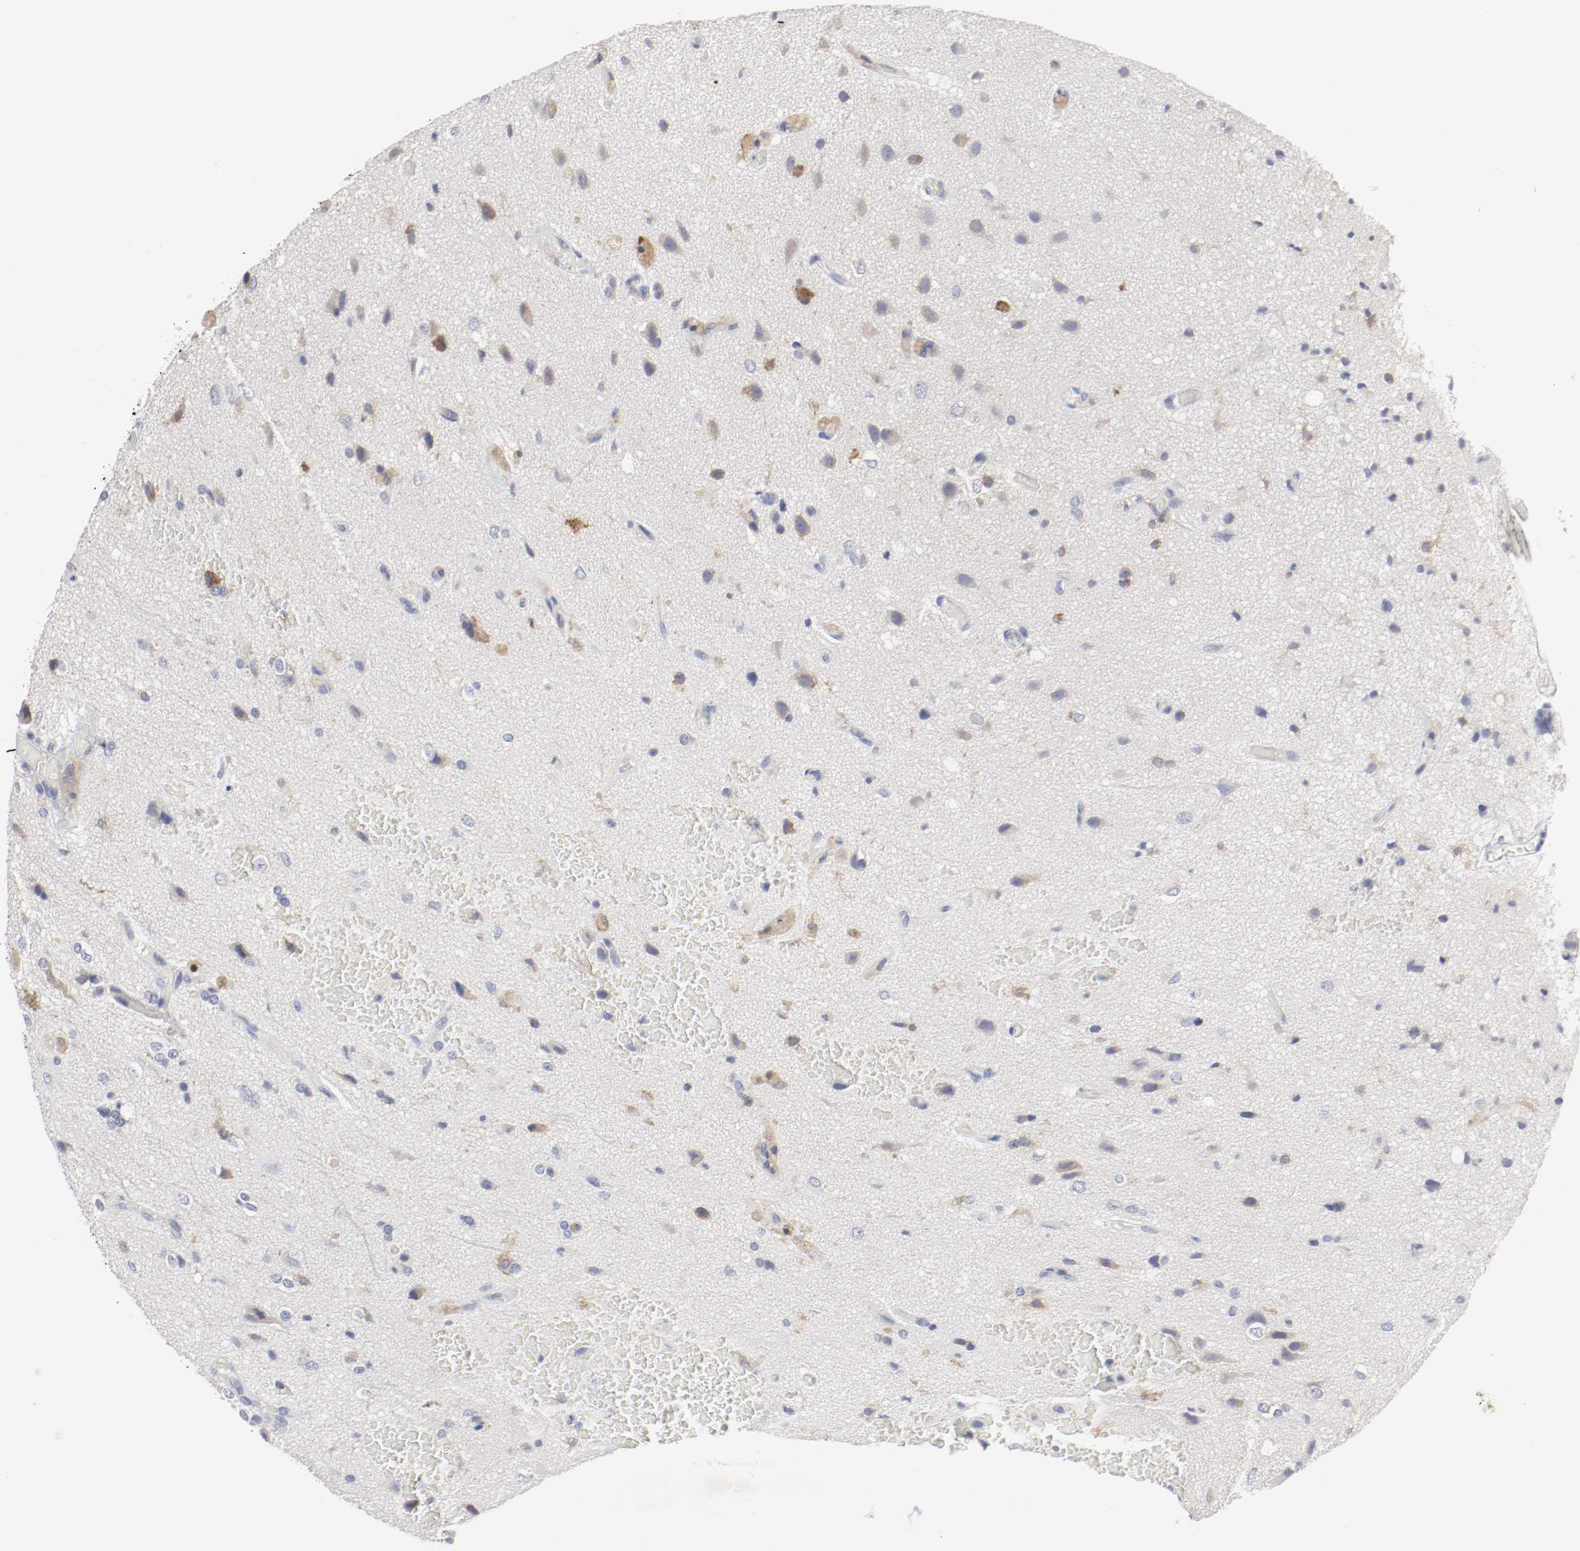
{"staining": {"intensity": "moderate", "quantity": "<25%", "location": "cytoplasmic/membranous"}, "tissue": "glioma", "cell_type": "Tumor cells", "image_type": "cancer", "snomed": [{"axis": "morphology", "description": "Glioma, malignant, High grade"}, {"axis": "topography", "description": "Brain"}], "caption": "A micrograph of human glioma stained for a protein displays moderate cytoplasmic/membranous brown staining in tumor cells.", "gene": "ITGAX", "patient": {"sex": "male", "age": 47}}